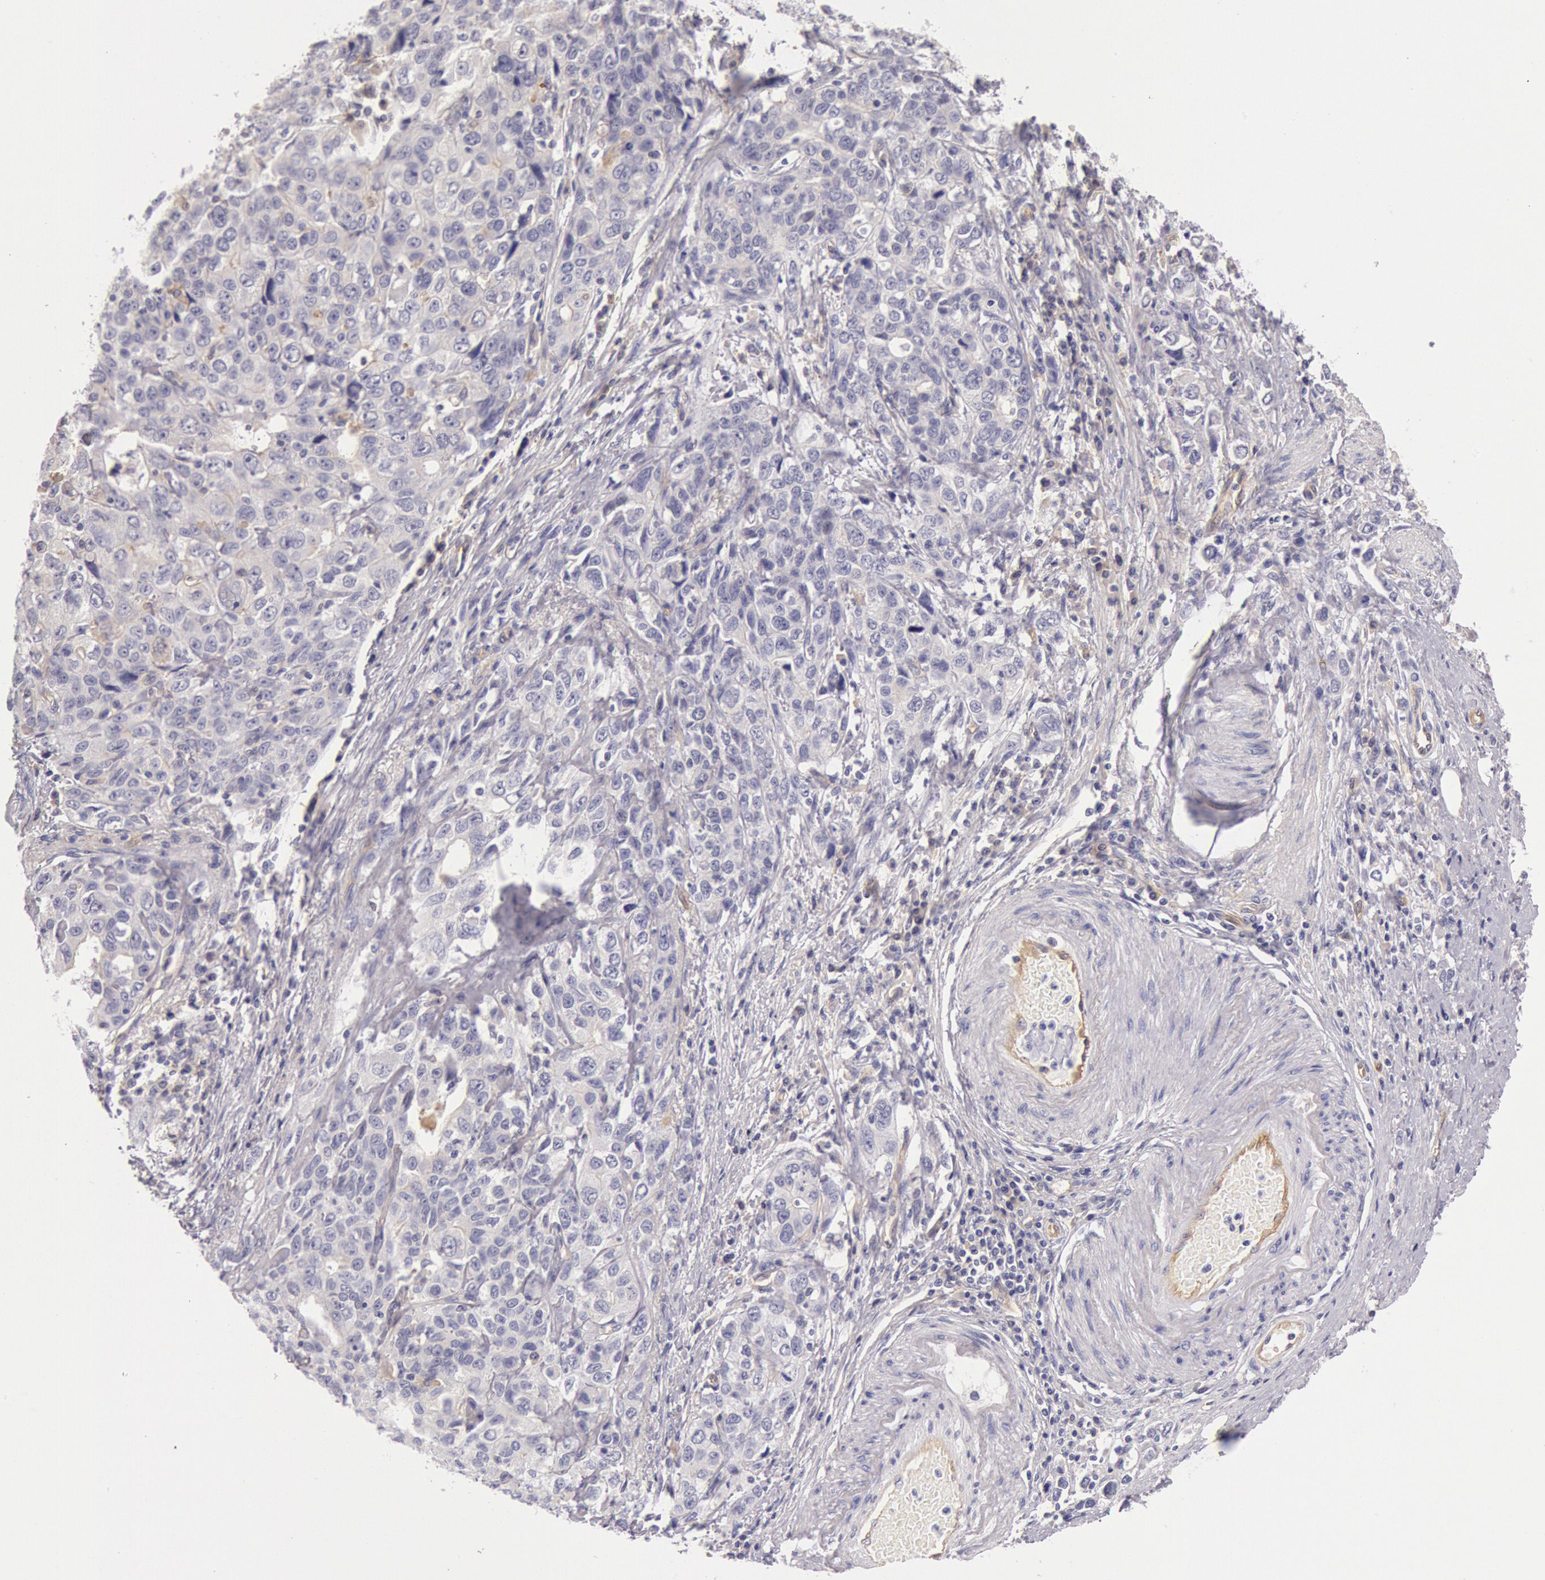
{"staining": {"intensity": "negative", "quantity": "none", "location": "none"}, "tissue": "stomach cancer", "cell_type": "Tumor cells", "image_type": "cancer", "snomed": [{"axis": "morphology", "description": "Adenocarcinoma, NOS"}, {"axis": "topography", "description": "Stomach, upper"}], "caption": "Protein analysis of stomach adenocarcinoma reveals no significant expression in tumor cells.", "gene": "MYO5A", "patient": {"sex": "male", "age": 76}}